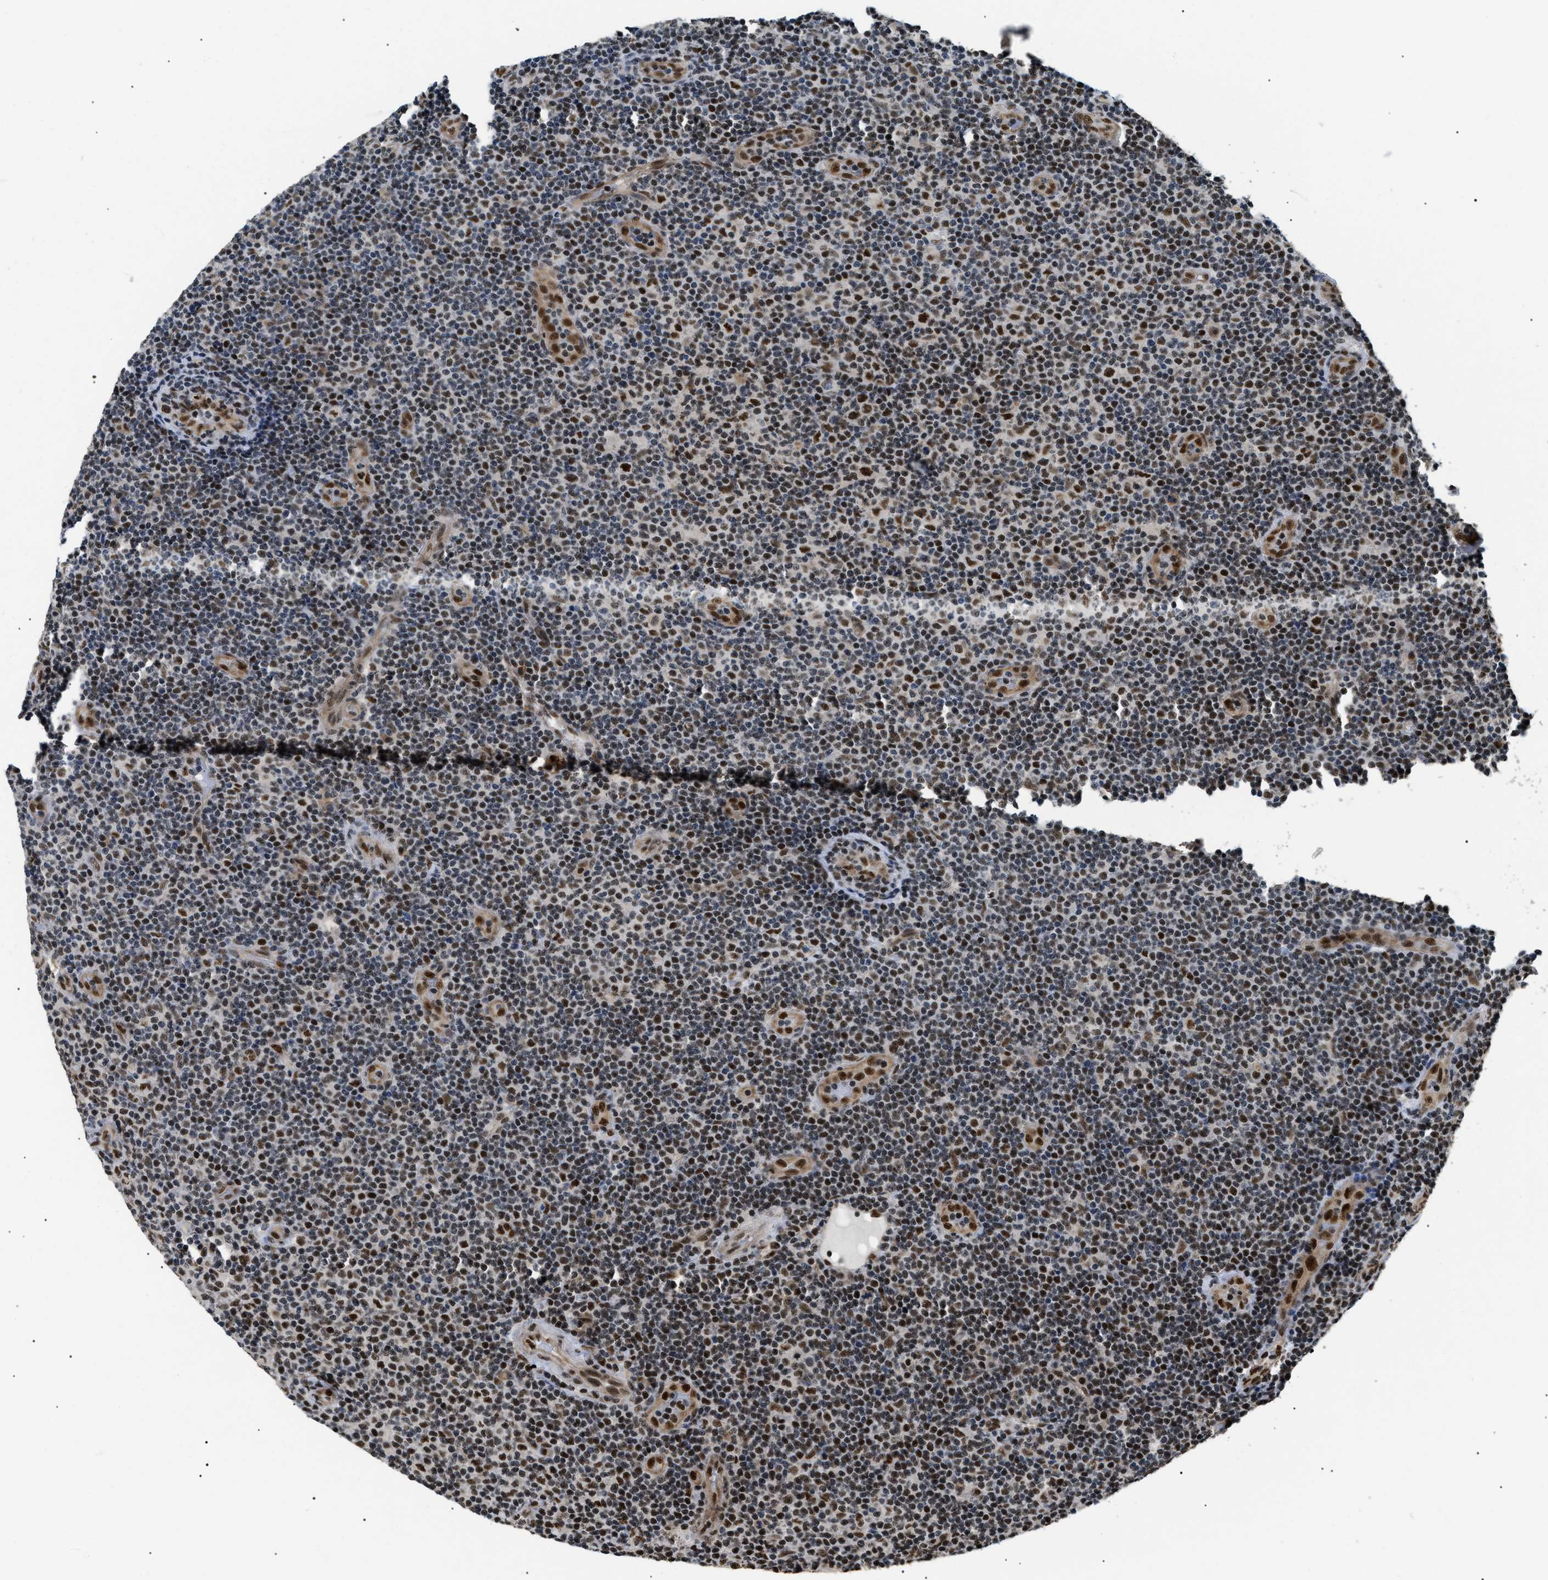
{"staining": {"intensity": "strong", "quantity": "25%-75%", "location": "nuclear"}, "tissue": "lymphoma", "cell_type": "Tumor cells", "image_type": "cancer", "snomed": [{"axis": "morphology", "description": "Malignant lymphoma, non-Hodgkin's type, Low grade"}, {"axis": "topography", "description": "Lymph node"}], "caption": "Immunohistochemistry staining of lymphoma, which displays high levels of strong nuclear positivity in about 25%-75% of tumor cells indicating strong nuclear protein positivity. The staining was performed using DAB (brown) for protein detection and nuclei were counterstained in hematoxylin (blue).", "gene": "CWC25", "patient": {"sex": "male", "age": 83}}